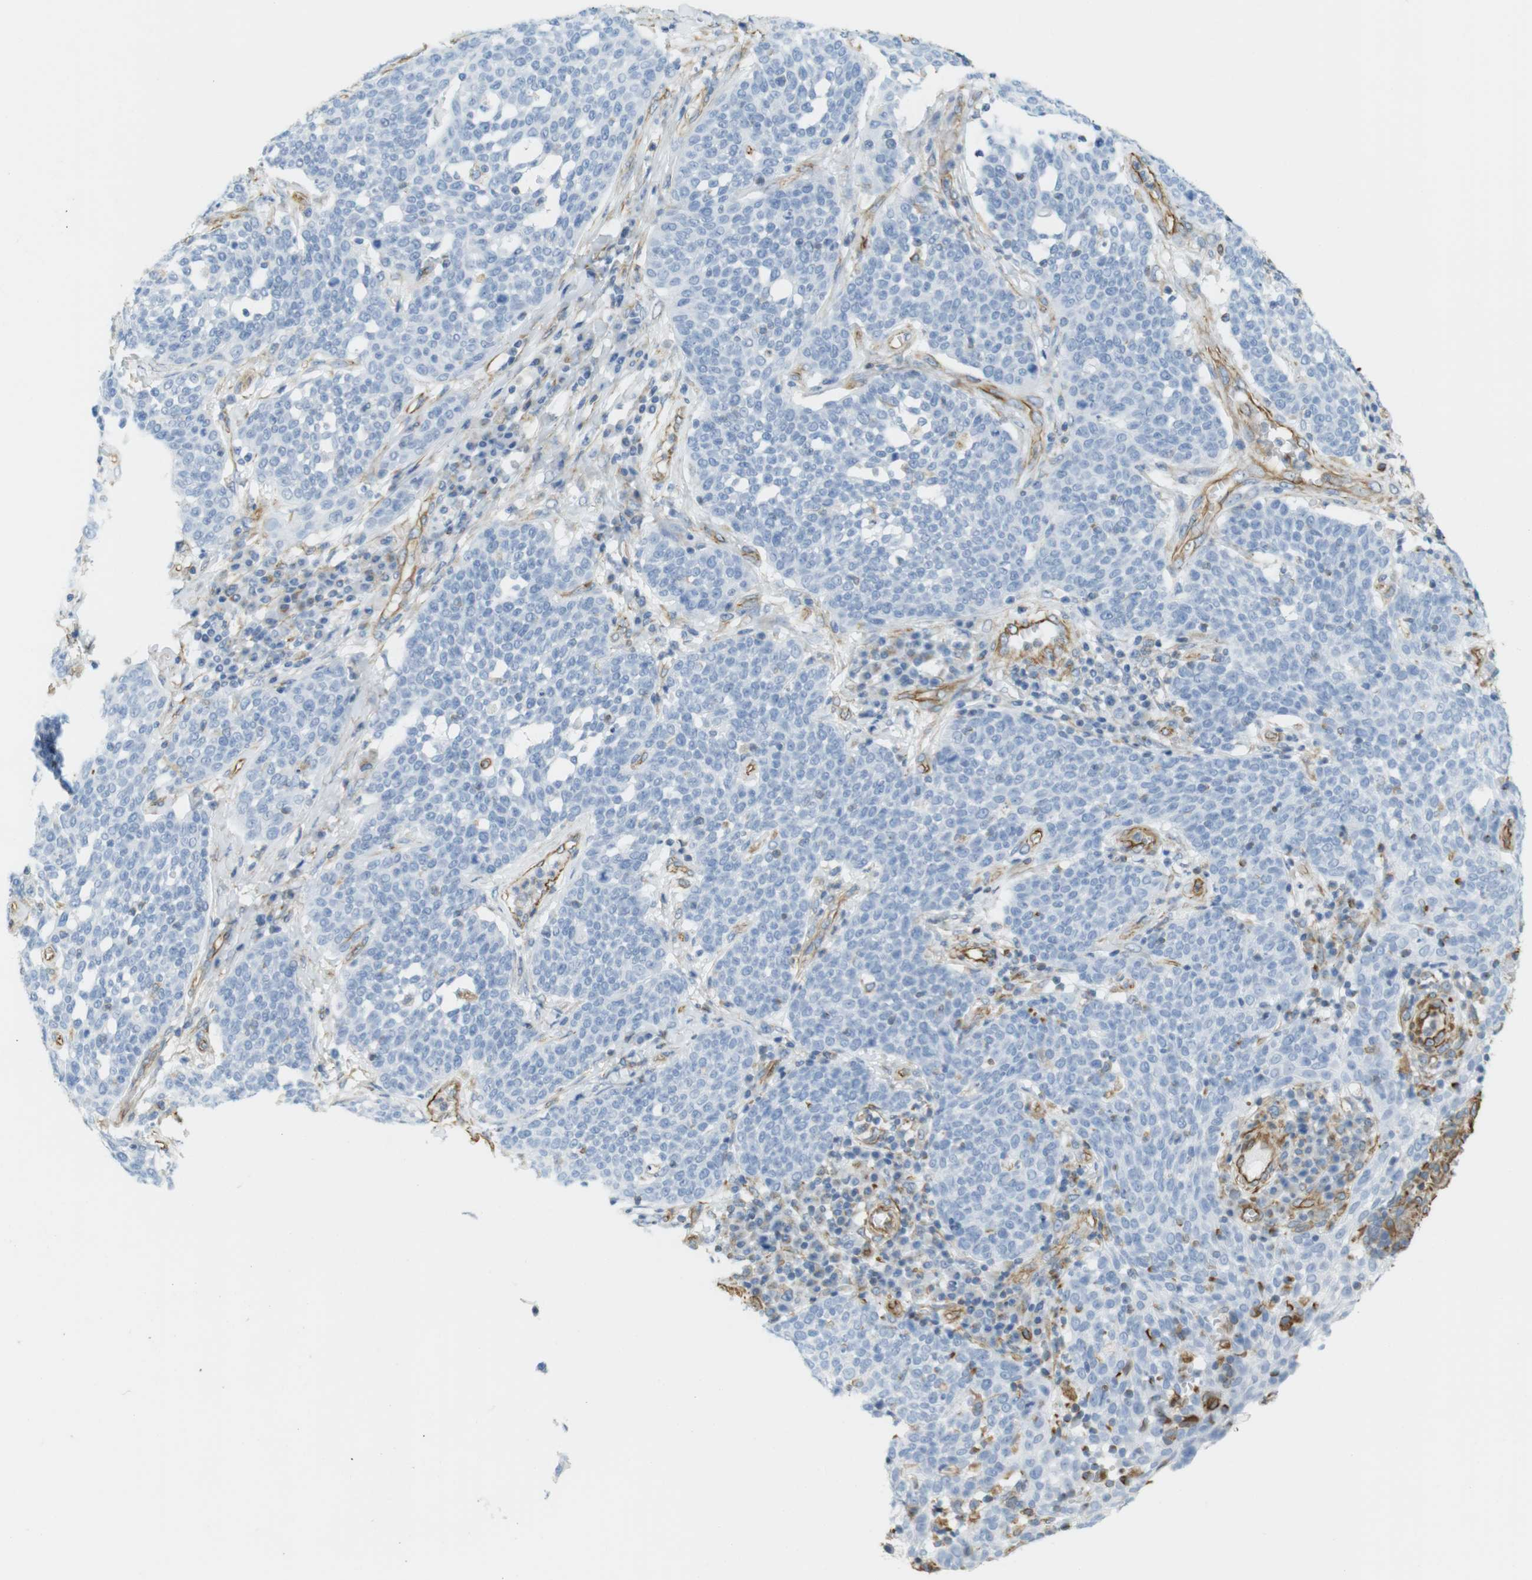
{"staining": {"intensity": "negative", "quantity": "none", "location": "none"}, "tissue": "cervical cancer", "cell_type": "Tumor cells", "image_type": "cancer", "snomed": [{"axis": "morphology", "description": "Squamous cell carcinoma, NOS"}, {"axis": "topography", "description": "Cervix"}], "caption": "IHC of cervical cancer (squamous cell carcinoma) reveals no positivity in tumor cells.", "gene": "MS4A10", "patient": {"sex": "female", "age": 34}}